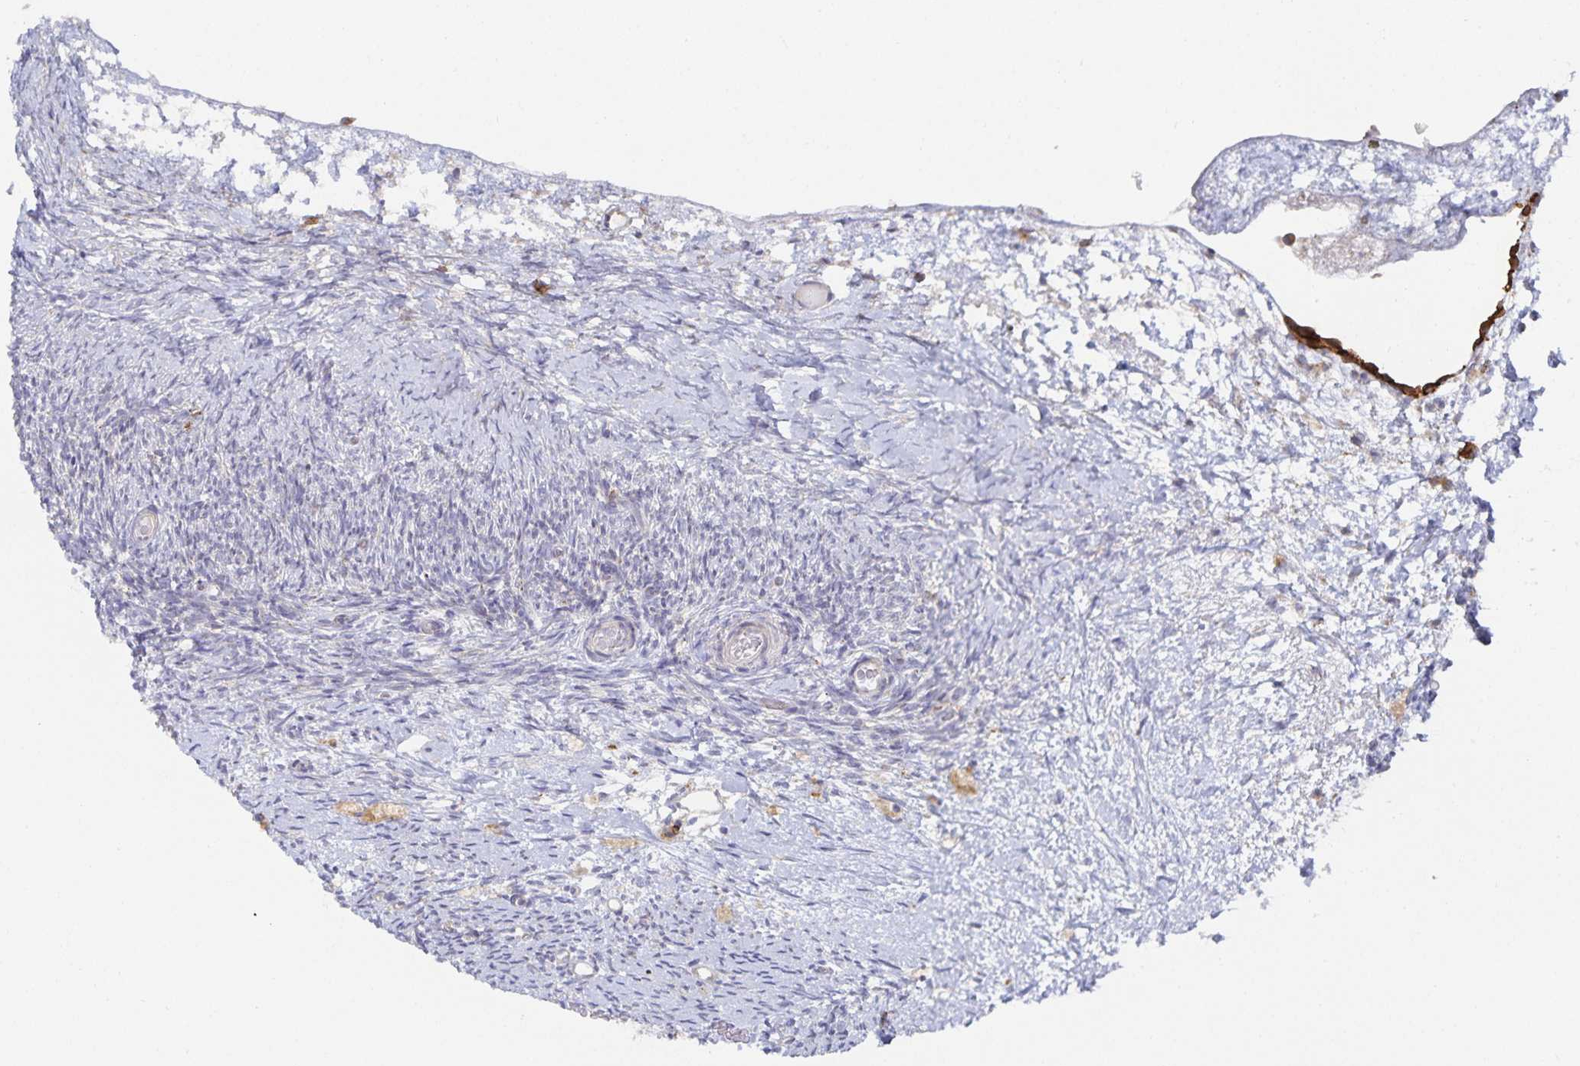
{"staining": {"intensity": "strong", "quantity": ">75%", "location": "cytoplasmic/membranous"}, "tissue": "ovary", "cell_type": "Follicle cells", "image_type": "normal", "snomed": [{"axis": "morphology", "description": "Normal tissue, NOS"}, {"axis": "topography", "description": "Ovary"}], "caption": "Immunohistochemical staining of benign human ovary demonstrates strong cytoplasmic/membranous protein staining in approximately >75% of follicle cells.", "gene": "NOMO1", "patient": {"sex": "female", "age": 39}}